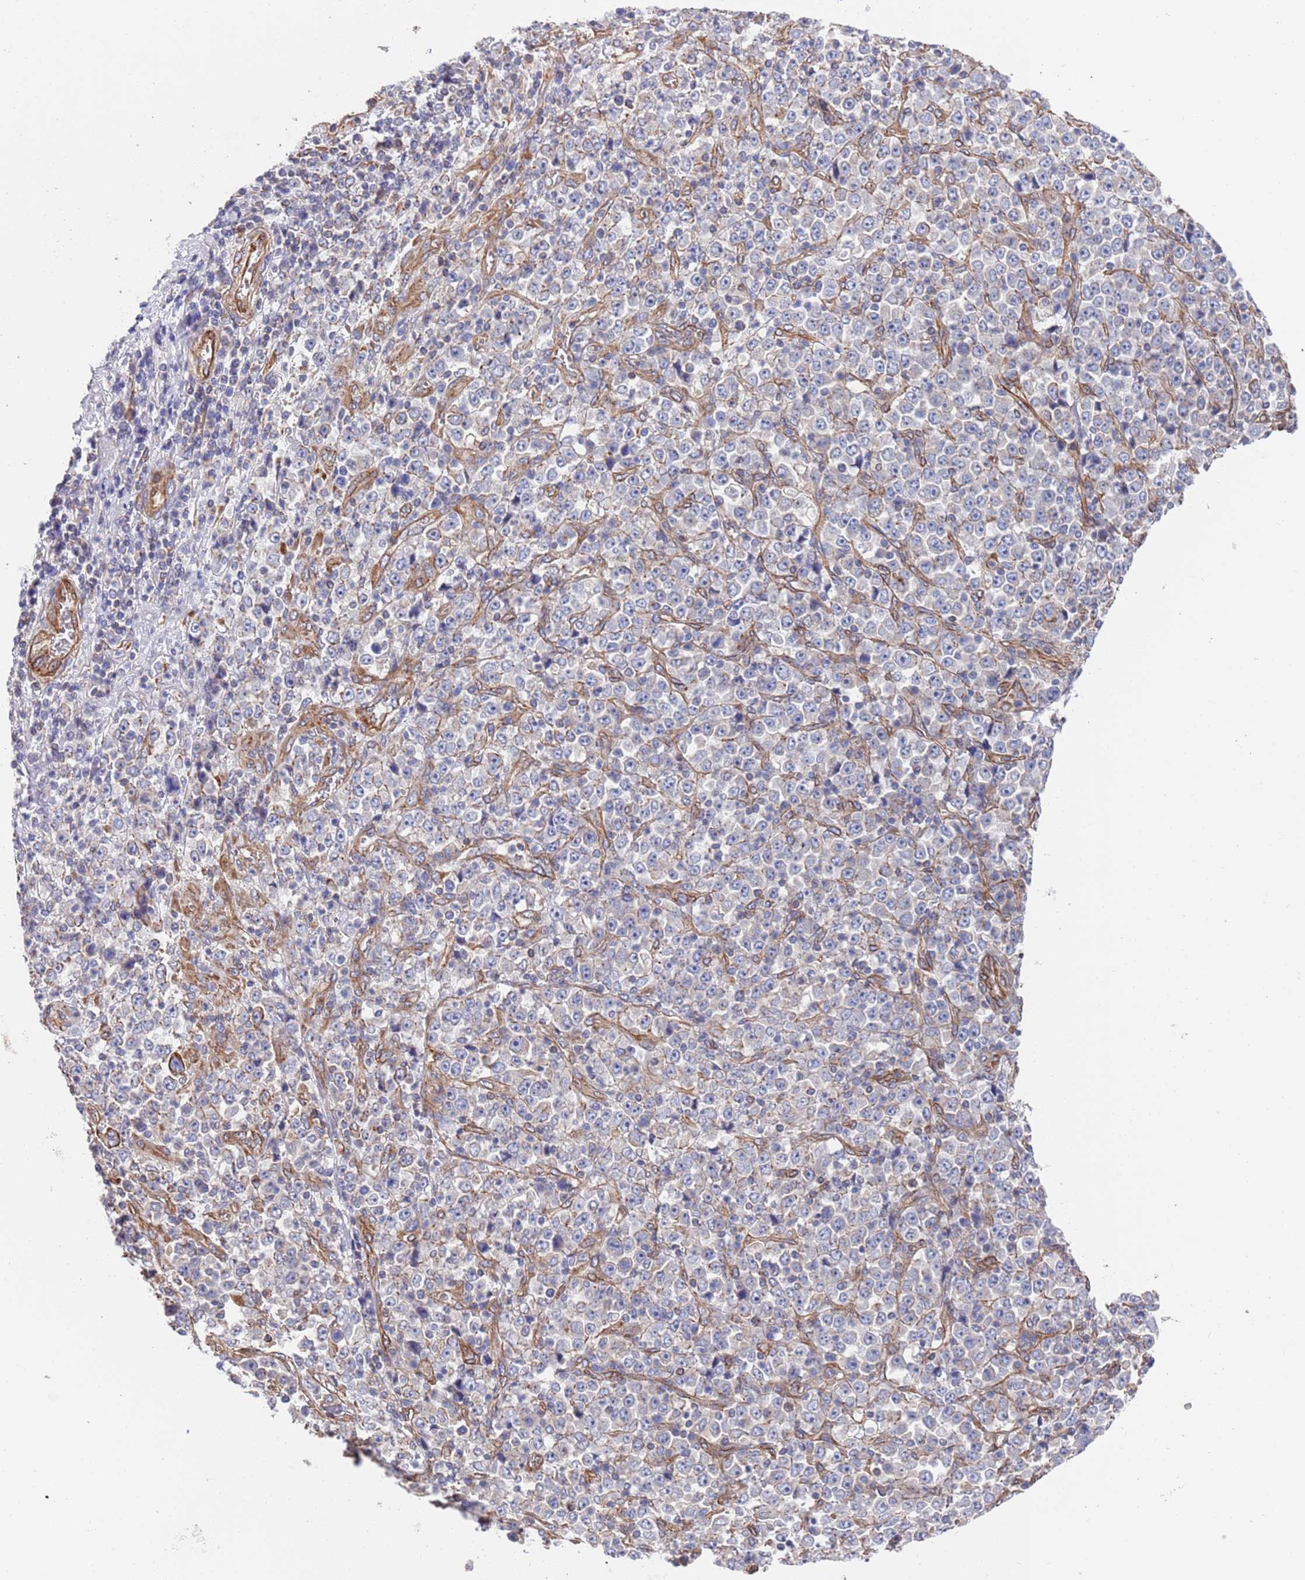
{"staining": {"intensity": "negative", "quantity": "none", "location": "none"}, "tissue": "stomach cancer", "cell_type": "Tumor cells", "image_type": "cancer", "snomed": [{"axis": "morphology", "description": "Normal tissue, NOS"}, {"axis": "morphology", "description": "Adenocarcinoma, NOS"}, {"axis": "topography", "description": "Stomach, upper"}, {"axis": "topography", "description": "Stomach"}], "caption": "High magnification brightfield microscopy of stomach cancer stained with DAB (3,3'-diaminobenzidine) (brown) and counterstained with hematoxylin (blue): tumor cells show no significant staining. (DAB immunohistochemistry visualized using brightfield microscopy, high magnification).", "gene": "JAKMIP2", "patient": {"sex": "male", "age": 59}}